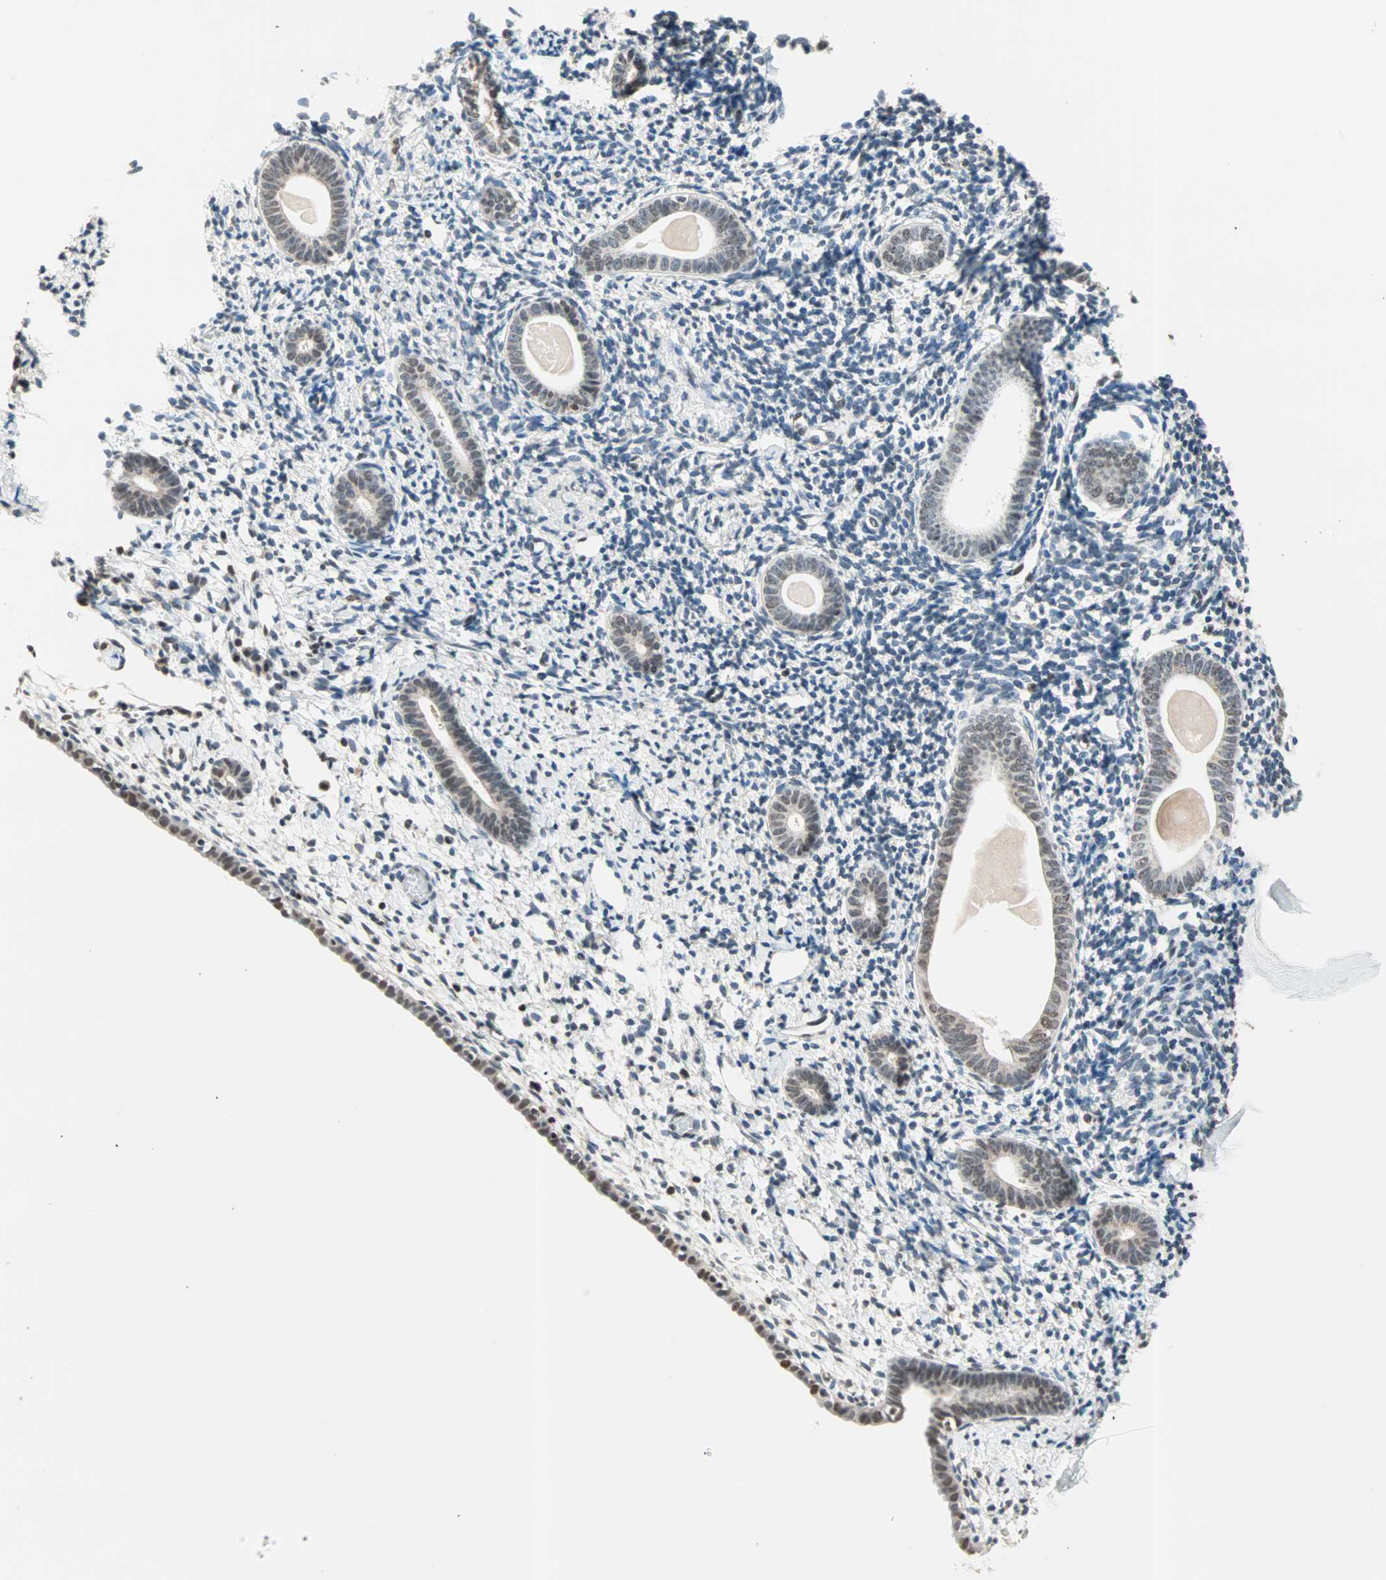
{"staining": {"intensity": "negative", "quantity": "none", "location": "none"}, "tissue": "endometrium", "cell_type": "Cells in endometrial stroma", "image_type": "normal", "snomed": [{"axis": "morphology", "description": "Normal tissue, NOS"}, {"axis": "topography", "description": "Endometrium"}], "caption": "Cells in endometrial stroma are negative for protein expression in unremarkable human endometrium.", "gene": "DAZAP1", "patient": {"sex": "female", "age": 71}}